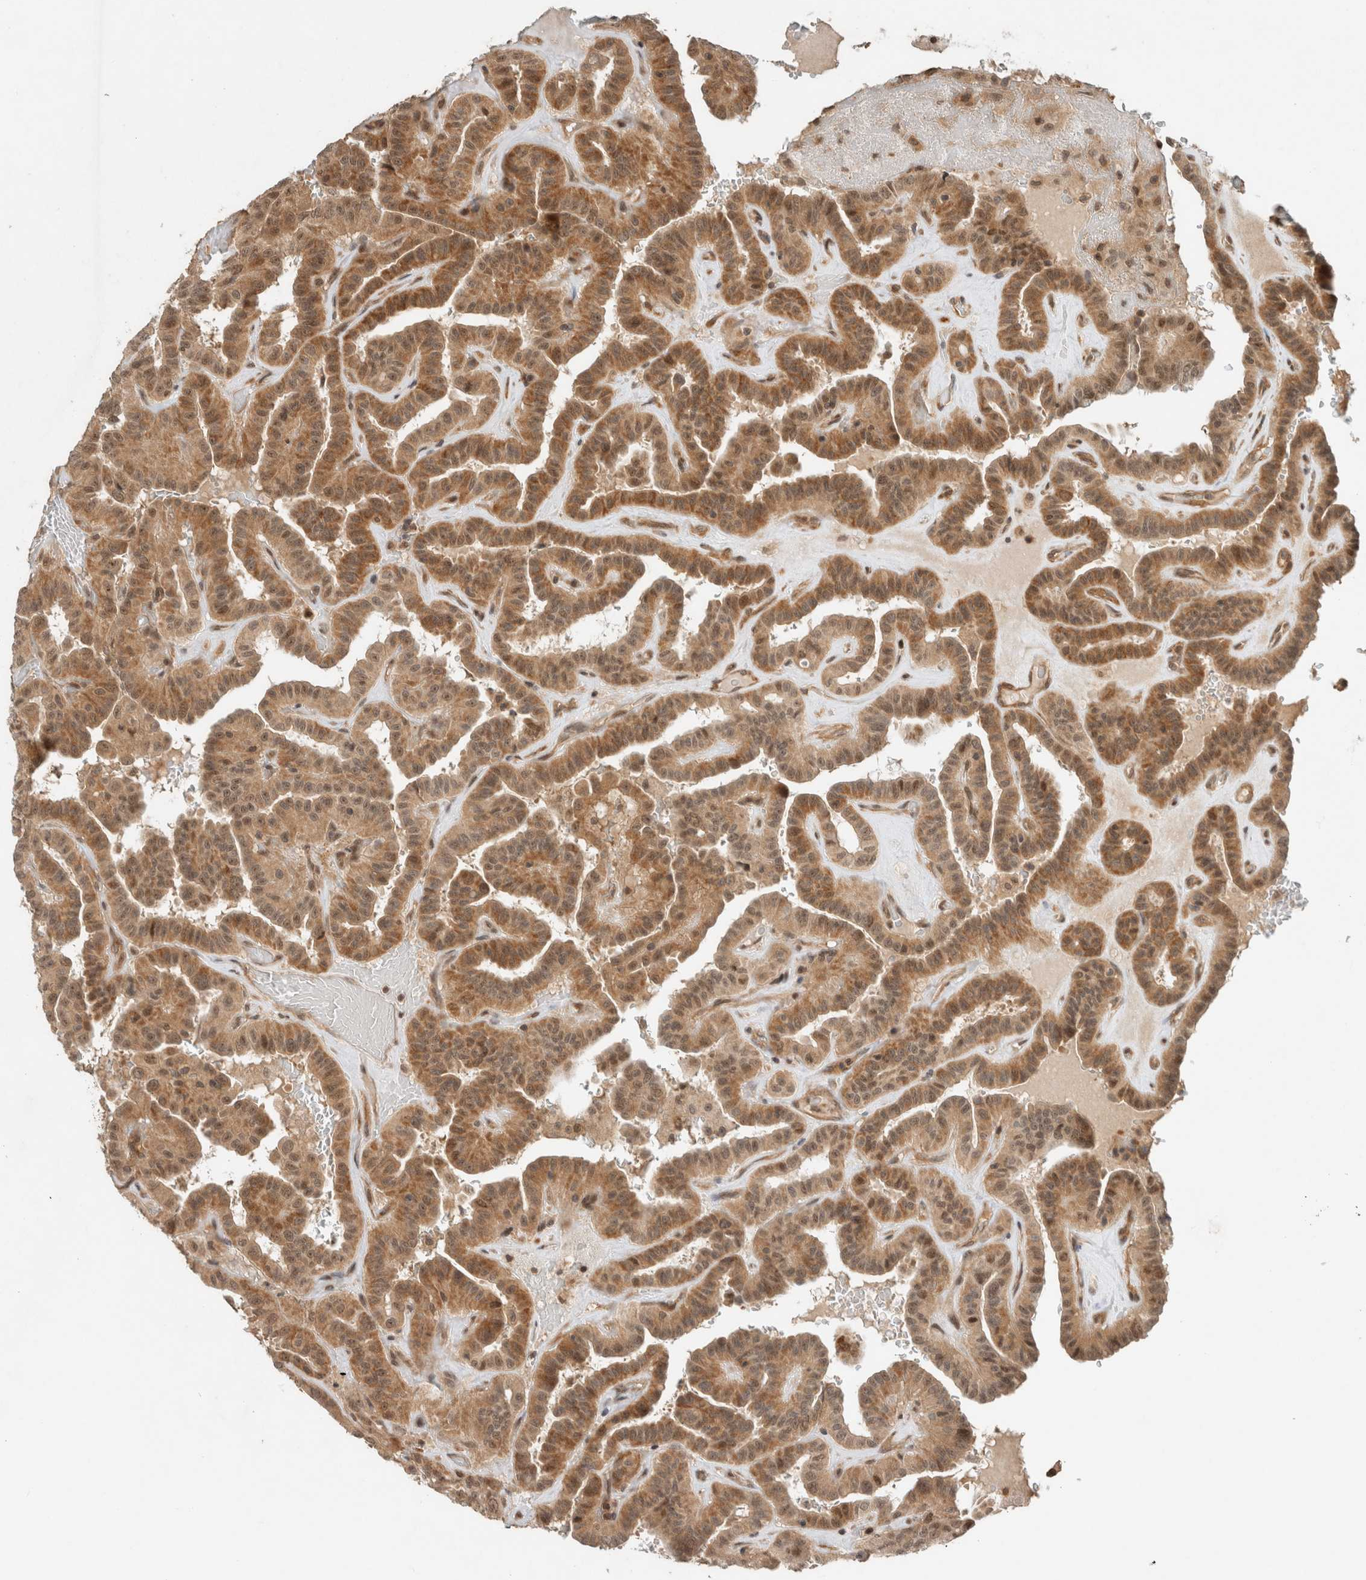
{"staining": {"intensity": "moderate", "quantity": ">75%", "location": "cytoplasmic/membranous"}, "tissue": "thyroid cancer", "cell_type": "Tumor cells", "image_type": "cancer", "snomed": [{"axis": "morphology", "description": "Papillary adenocarcinoma, NOS"}, {"axis": "topography", "description": "Thyroid gland"}], "caption": "Thyroid cancer was stained to show a protein in brown. There is medium levels of moderate cytoplasmic/membranous staining in about >75% of tumor cells.", "gene": "CAAP1", "patient": {"sex": "male", "age": 77}}